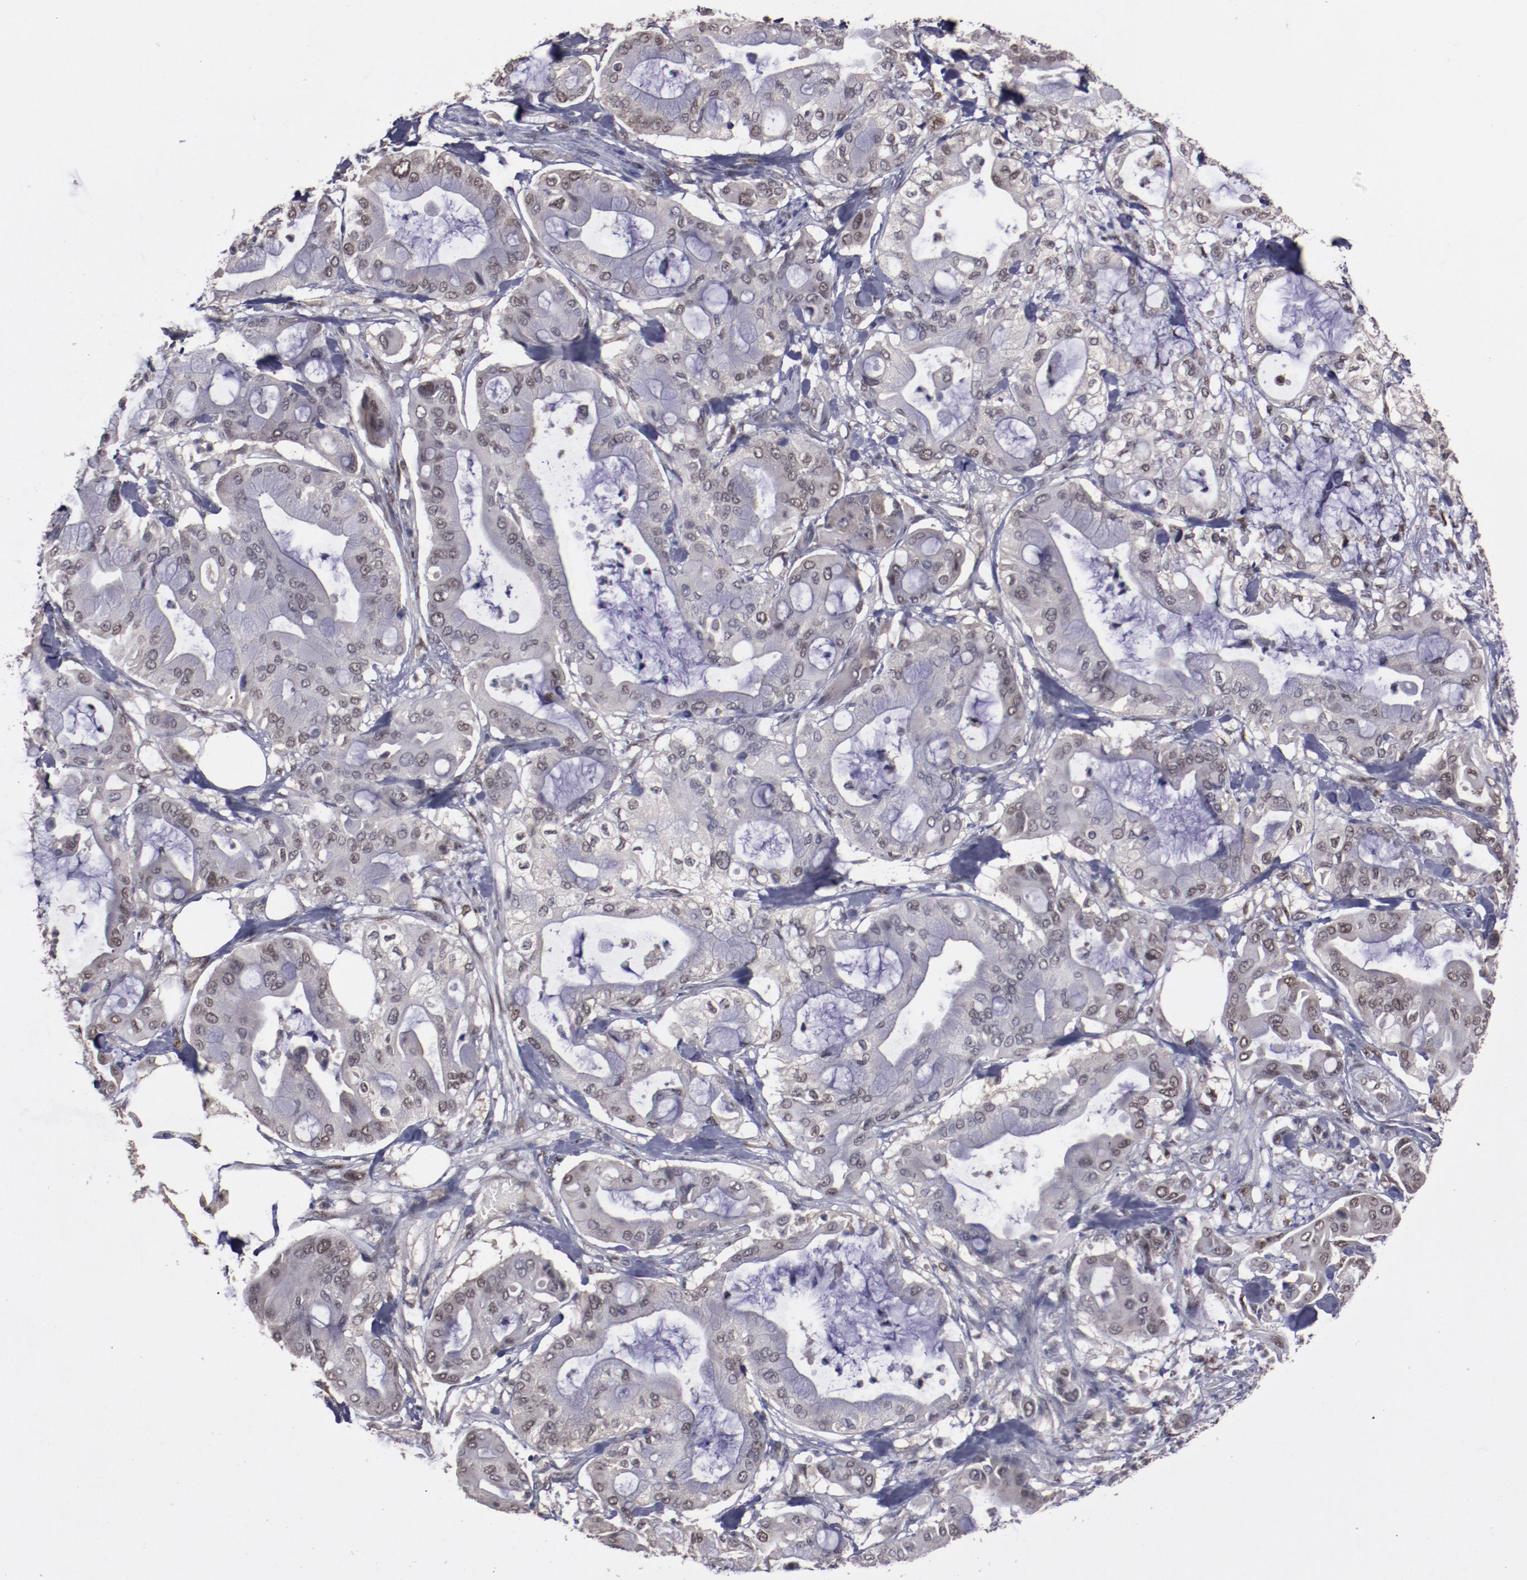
{"staining": {"intensity": "weak", "quantity": "25%-75%", "location": "cytoplasmic/membranous,nuclear"}, "tissue": "pancreatic cancer", "cell_type": "Tumor cells", "image_type": "cancer", "snomed": [{"axis": "morphology", "description": "Adenocarcinoma, NOS"}, {"axis": "morphology", "description": "Adenocarcinoma, metastatic, NOS"}, {"axis": "topography", "description": "Lymph node"}, {"axis": "topography", "description": "Pancreas"}, {"axis": "topography", "description": "Duodenum"}], "caption": "Pancreatic adenocarcinoma stained with a brown dye exhibits weak cytoplasmic/membranous and nuclear positive staining in about 25%-75% of tumor cells.", "gene": "ARNT", "patient": {"sex": "female", "age": 64}}